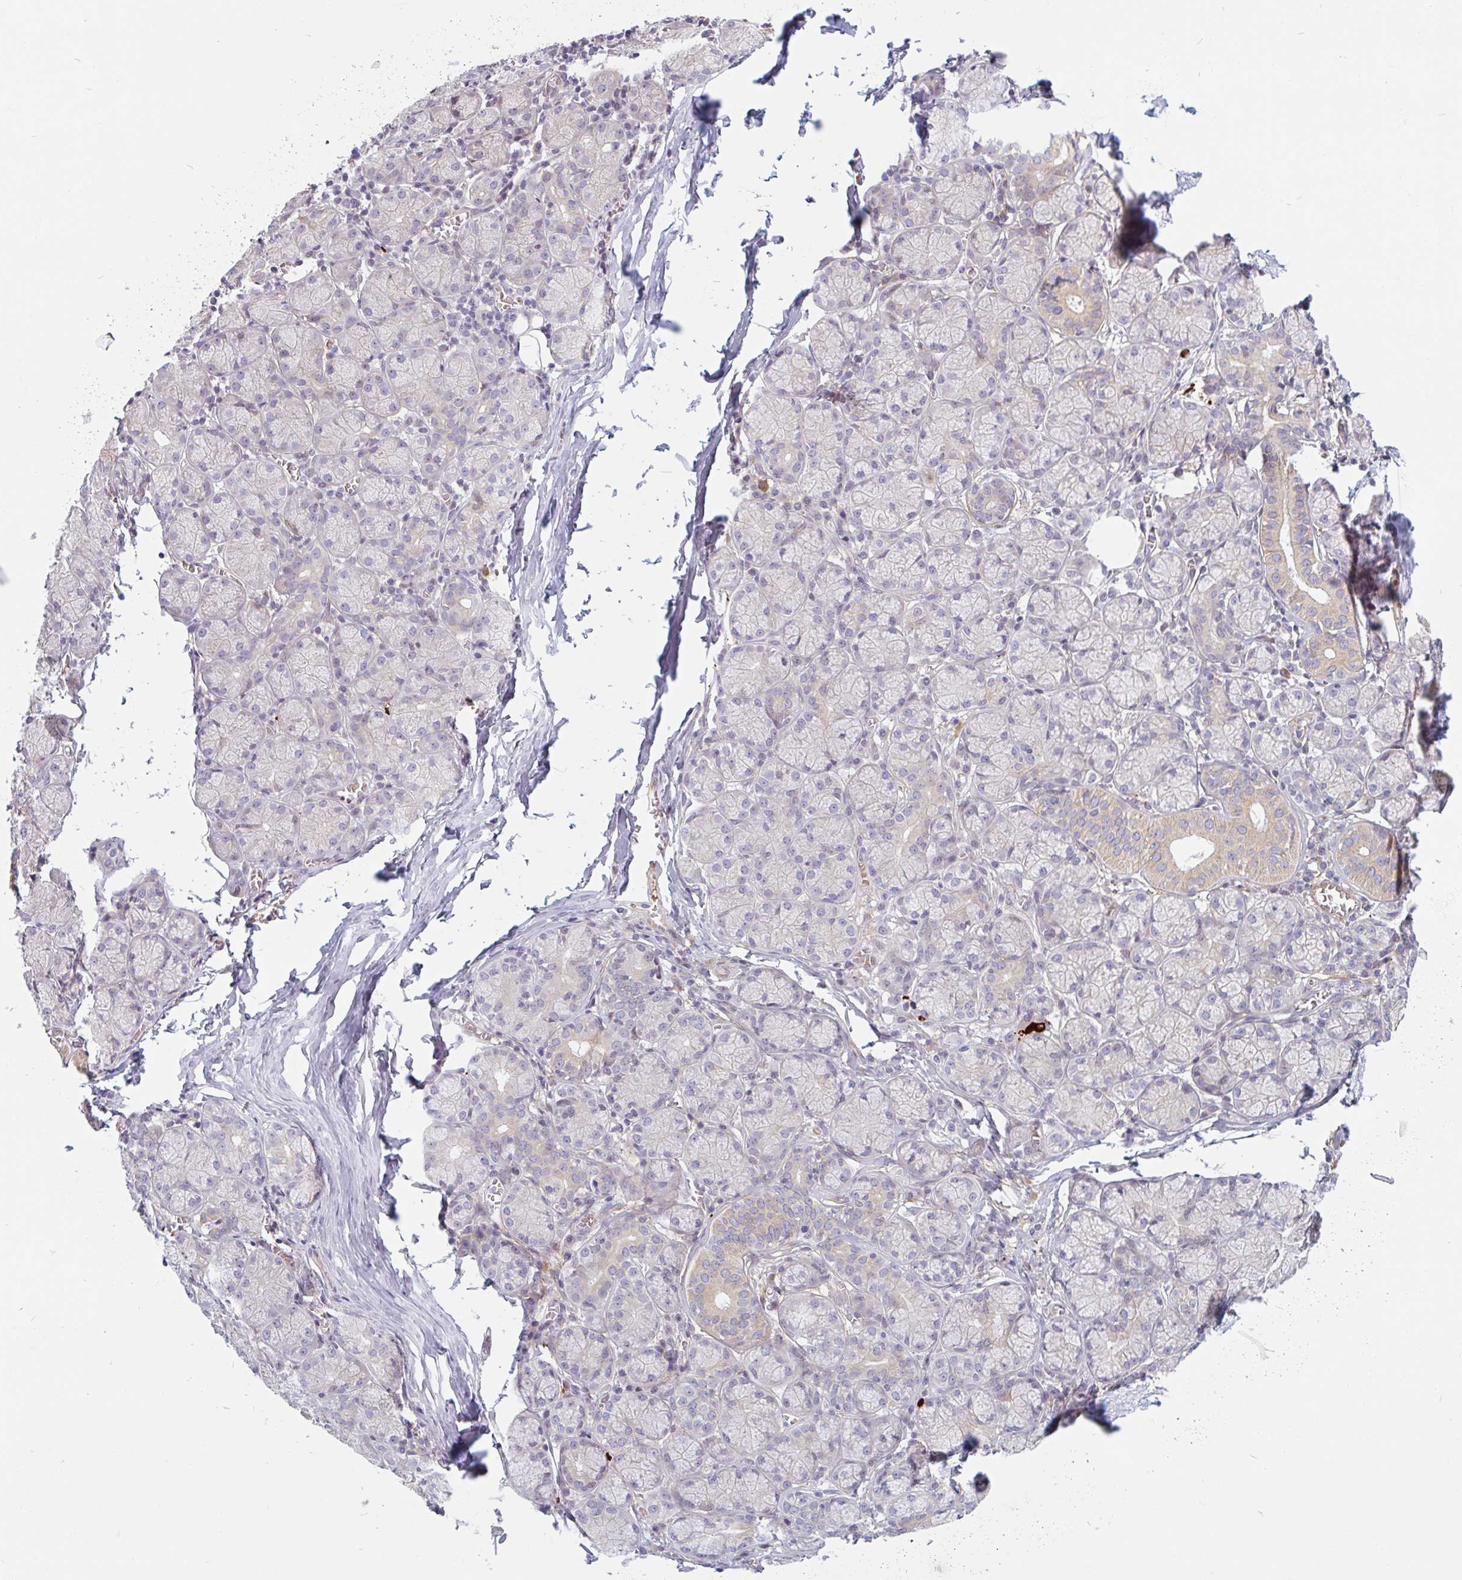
{"staining": {"intensity": "weak", "quantity": "<25%", "location": "cytoplasmic/membranous"}, "tissue": "salivary gland", "cell_type": "Glandular cells", "image_type": "normal", "snomed": [{"axis": "morphology", "description": "Normal tissue, NOS"}, {"axis": "topography", "description": "Salivary gland"}], "caption": "Glandular cells are negative for protein expression in unremarkable human salivary gland. The staining is performed using DAB brown chromogen with nuclei counter-stained in using hematoxylin.", "gene": "TMEM119", "patient": {"sex": "female", "age": 24}}